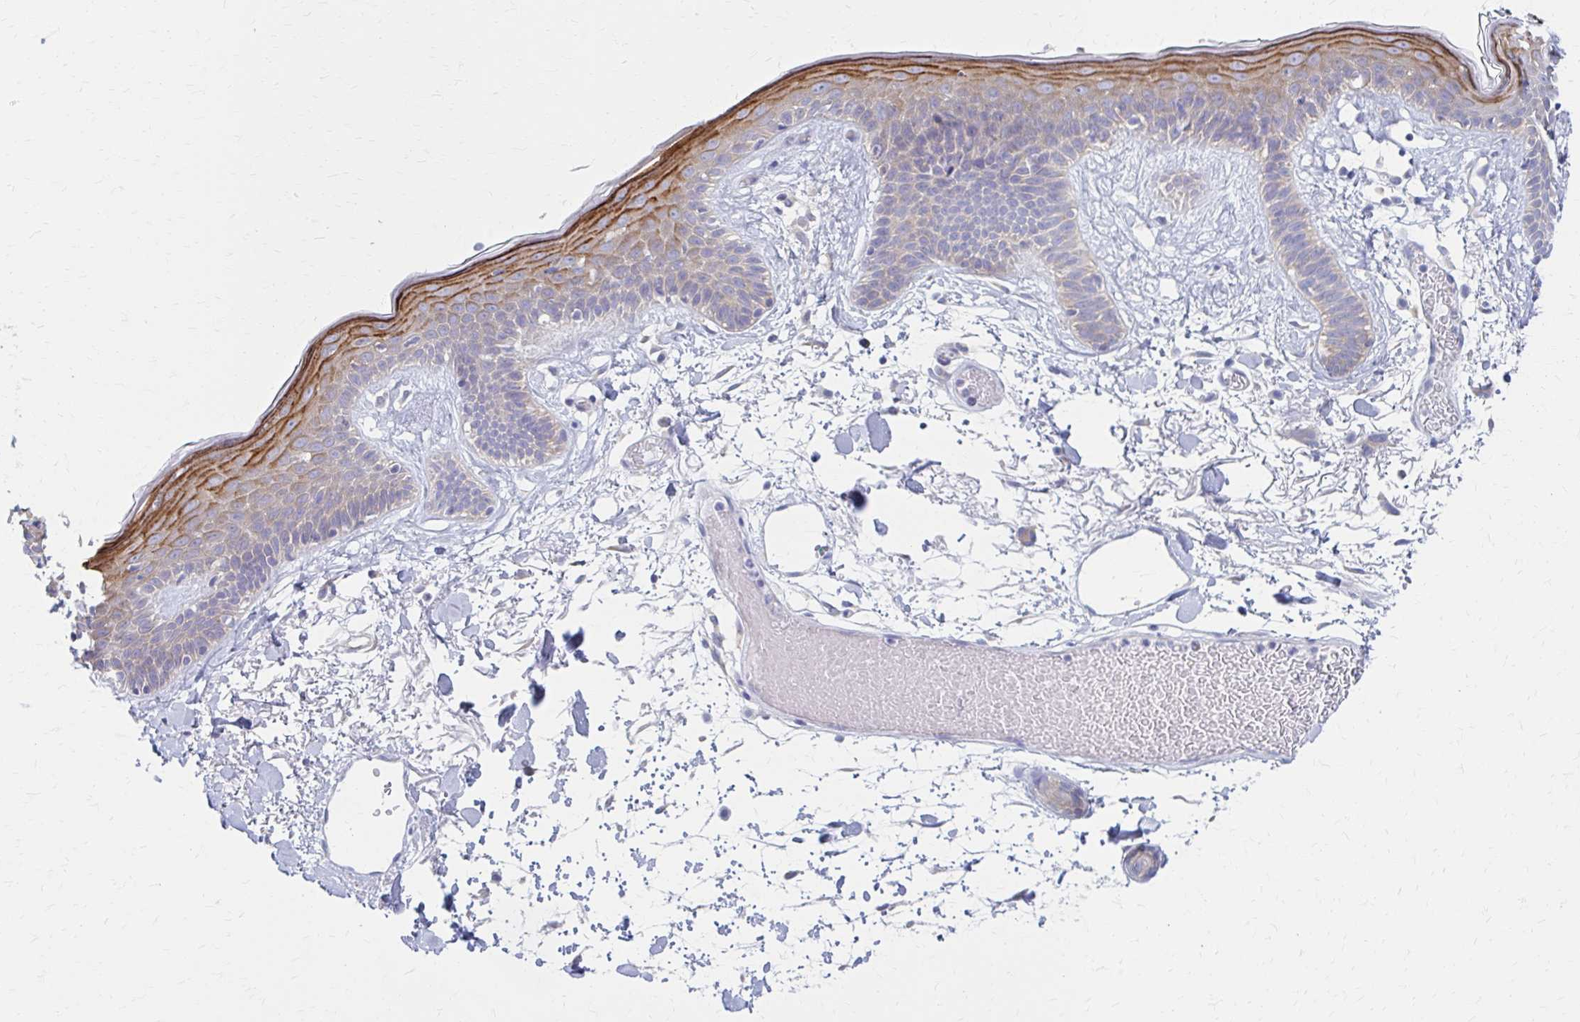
{"staining": {"intensity": "negative", "quantity": "none", "location": "none"}, "tissue": "skin", "cell_type": "Fibroblasts", "image_type": "normal", "snomed": [{"axis": "morphology", "description": "Normal tissue, NOS"}, {"axis": "topography", "description": "Skin"}], "caption": "Fibroblasts show no significant protein positivity in unremarkable skin. Brightfield microscopy of immunohistochemistry stained with DAB (3,3'-diaminobenzidine) (brown) and hematoxylin (blue), captured at high magnification.", "gene": "RPL27A", "patient": {"sex": "male", "age": 79}}